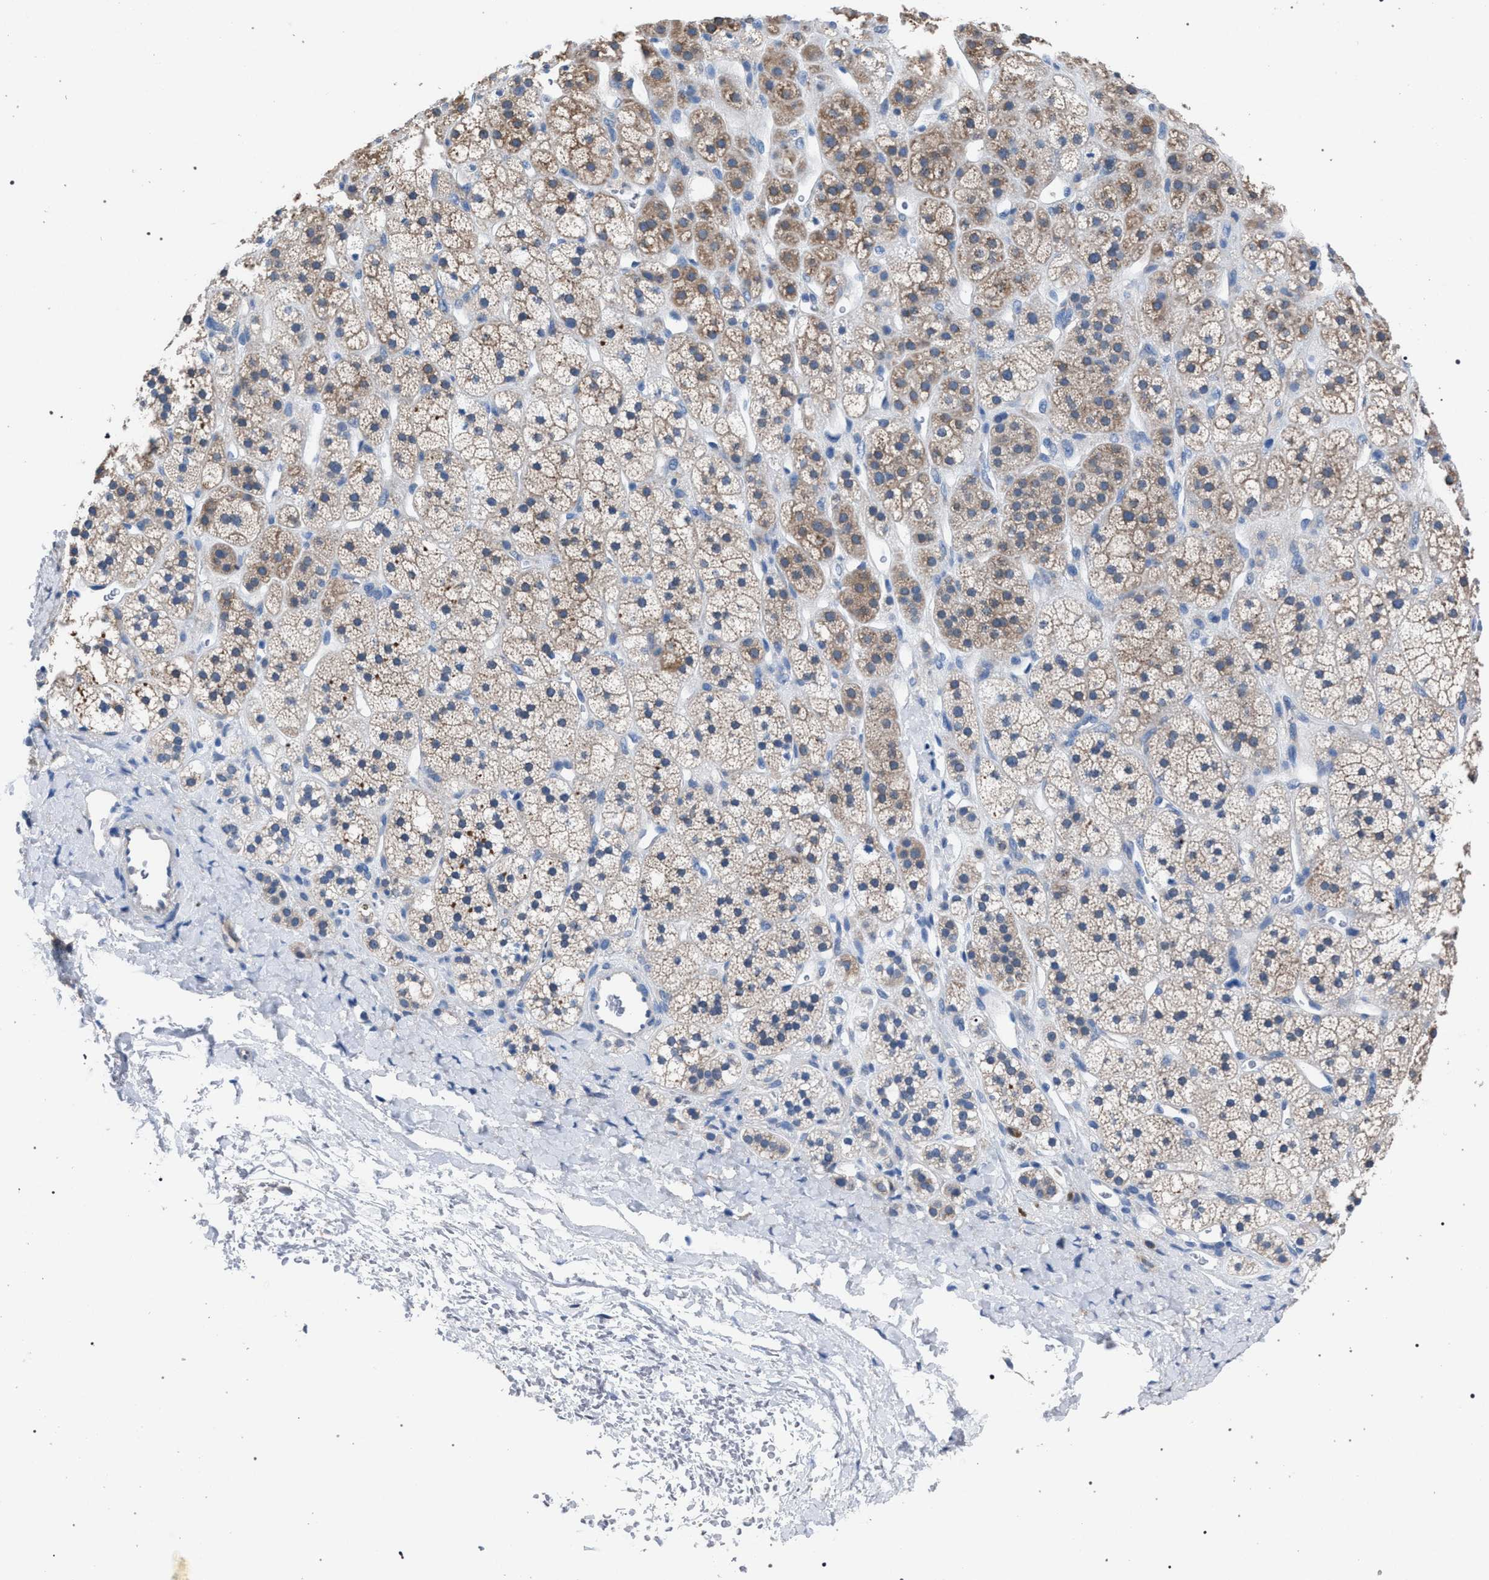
{"staining": {"intensity": "moderate", "quantity": ">75%", "location": "cytoplasmic/membranous"}, "tissue": "adrenal gland", "cell_type": "Glandular cells", "image_type": "normal", "snomed": [{"axis": "morphology", "description": "Normal tissue, NOS"}, {"axis": "topography", "description": "Adrenal gland"}], "caption": "Immunohistochemistry (IHC) (DAB (3,3'-diaminobenzidine)) staining of unremarkable human adrenal gland demonstrates moderate cytoplasmic/membranous protein expression in about >75% of glandular cells.", "gene": "CRYZ", "patient": {"sex": "male", "age": 56}}